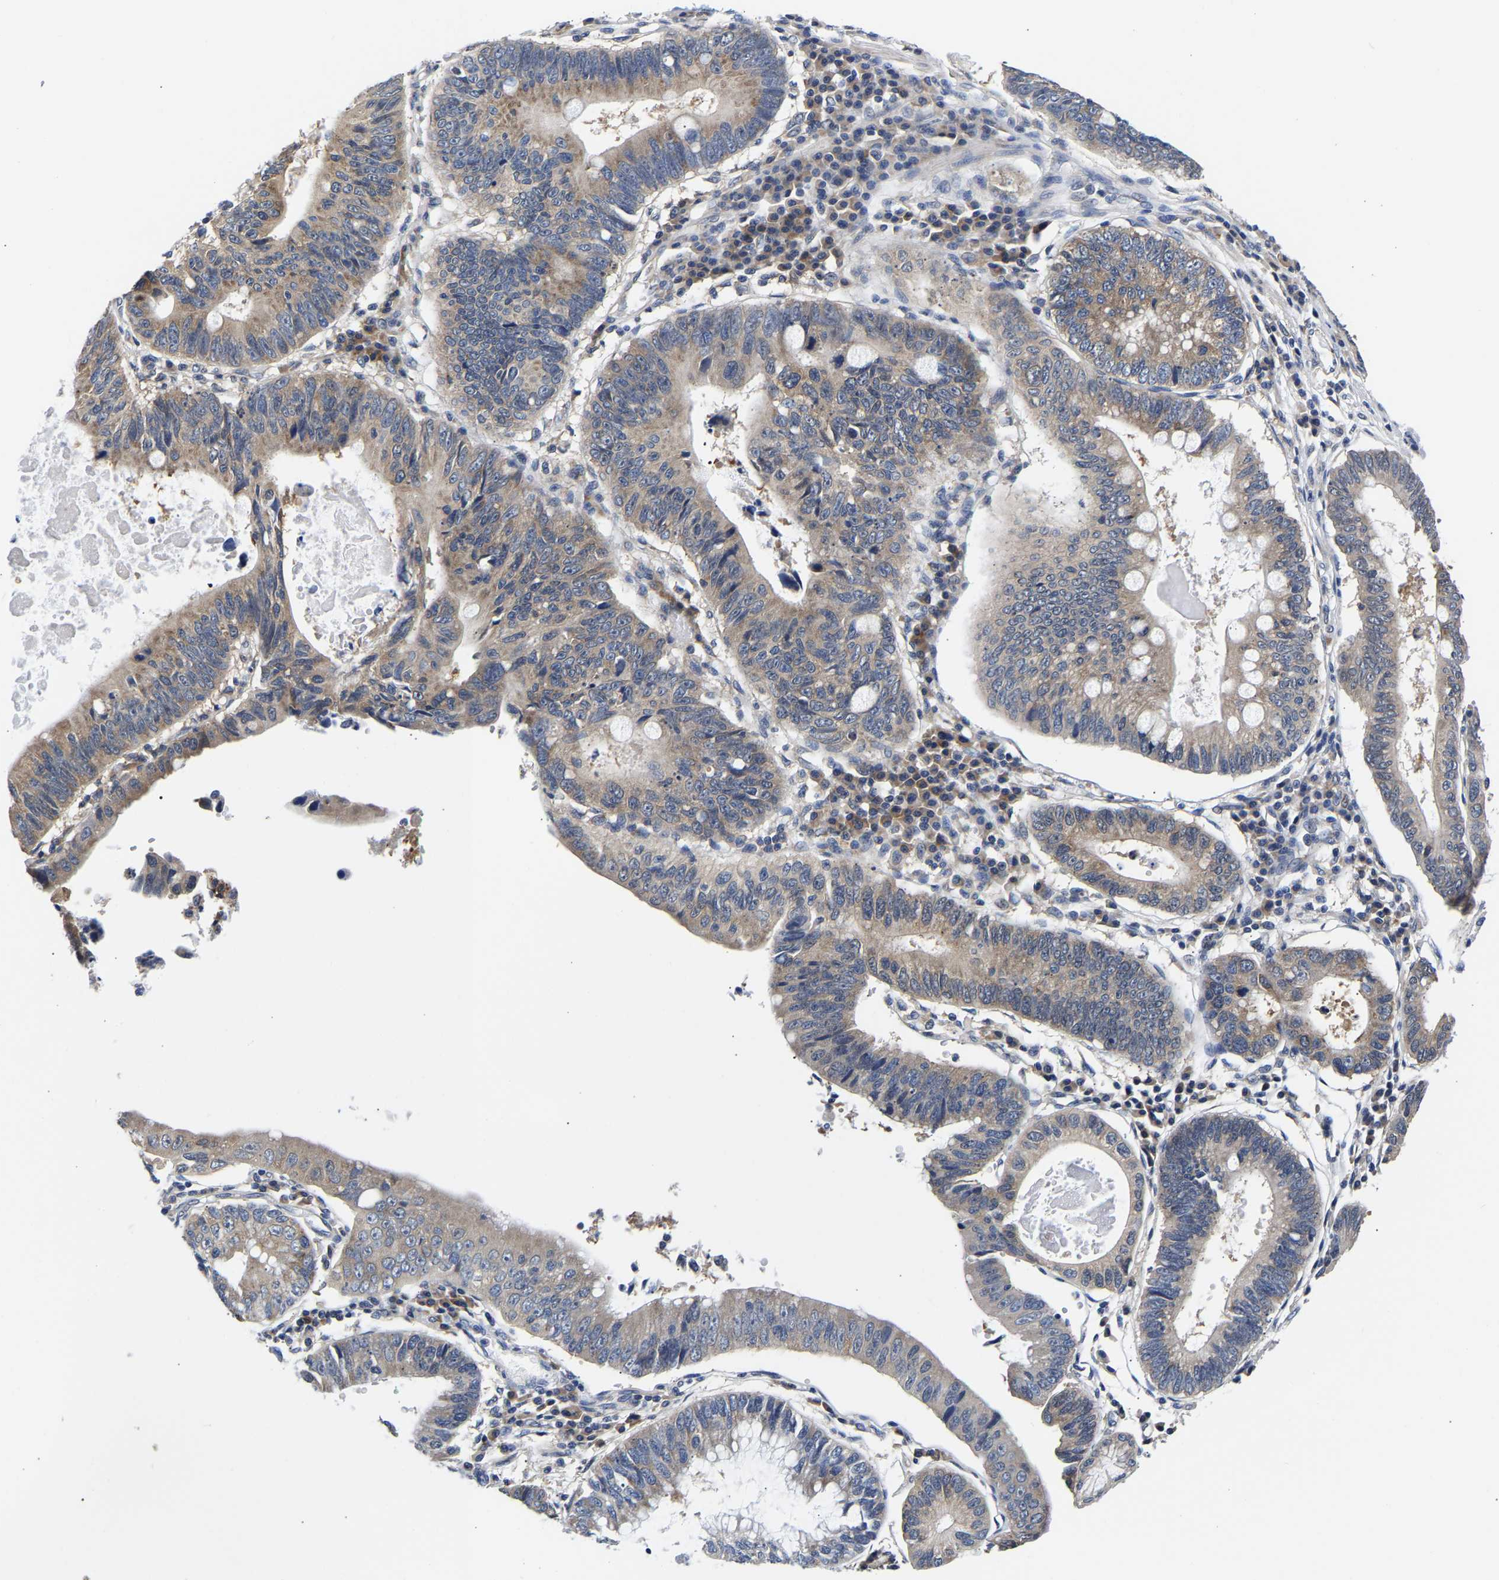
{"staining": {"intensity": "moderate", "quantity": ">75%", "location": "cytoplasmic/membranous"}, "tissue": "stomach cancer", "cell_type": "Tumor cells", "image_type": "cancer", "snomed": [{"axis": "morphology", "description": "Adenocarcinoma, NOS"}, {"axis": "topography", "description": "Stomach"}], "caption": "Protein staining exhibits moderate cytoplasmic/membranous positivity in approximately >75% of tumor cells in stomach adenocarcinoma.", "gene": "CCDC6", "patient": {"sex": "male", "age": 59}}